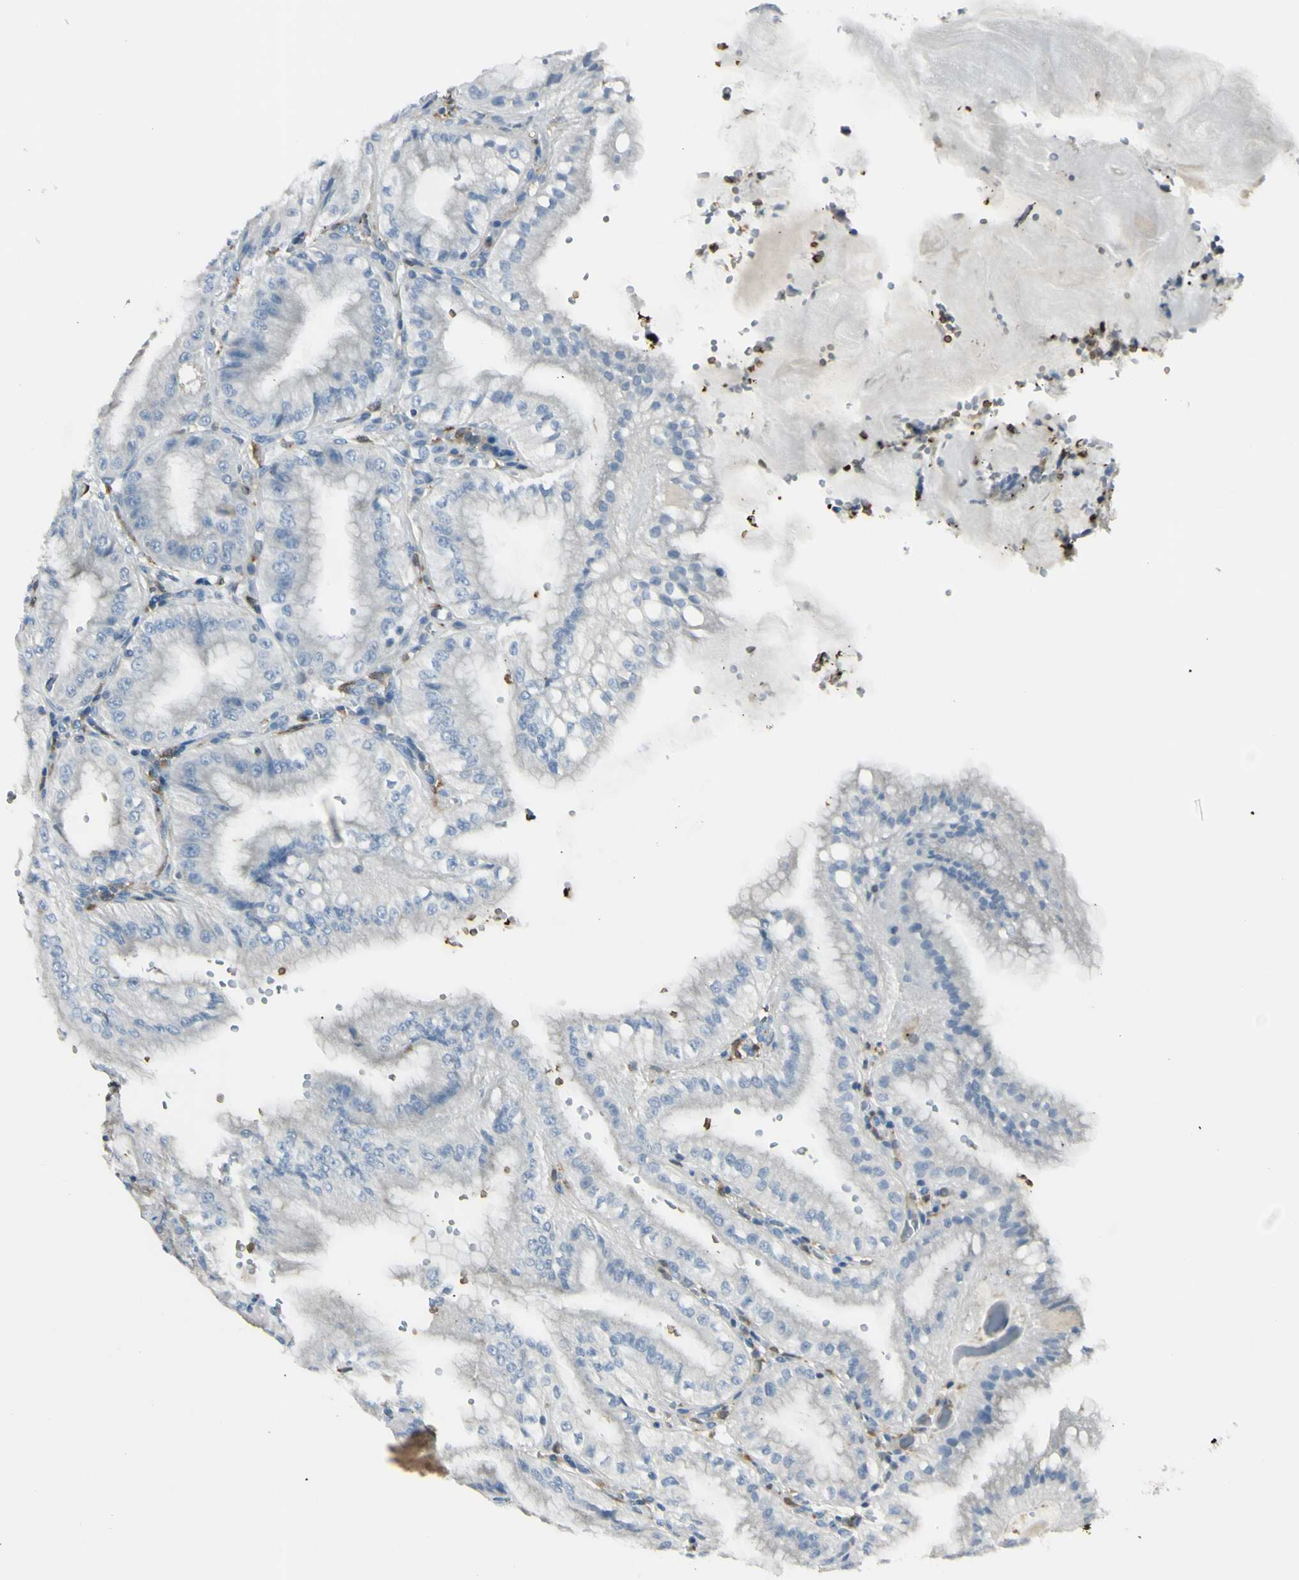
{"staining": {"intensity": "weak", "quantity": "25%-75%", "location": "cytoplasmic/membranous"}, "tissue": "stomach", "cell_type": "Glandular cells", "image_type": "normal", "snomed": [{"axis": "morphology", "description": "Normal tissue, NOS"}, {"axis": "topography", "description": "Stomach, lower"}], "caption": "The histopathology image exhibits immunohistochemical staining of normal stomach. There is weak cytoplasmic/membranous positivity is present in approximately 25%-75% of glandular cells.", "gene": "CYRIB", "patient": {"sex": "male", "age": 71}}